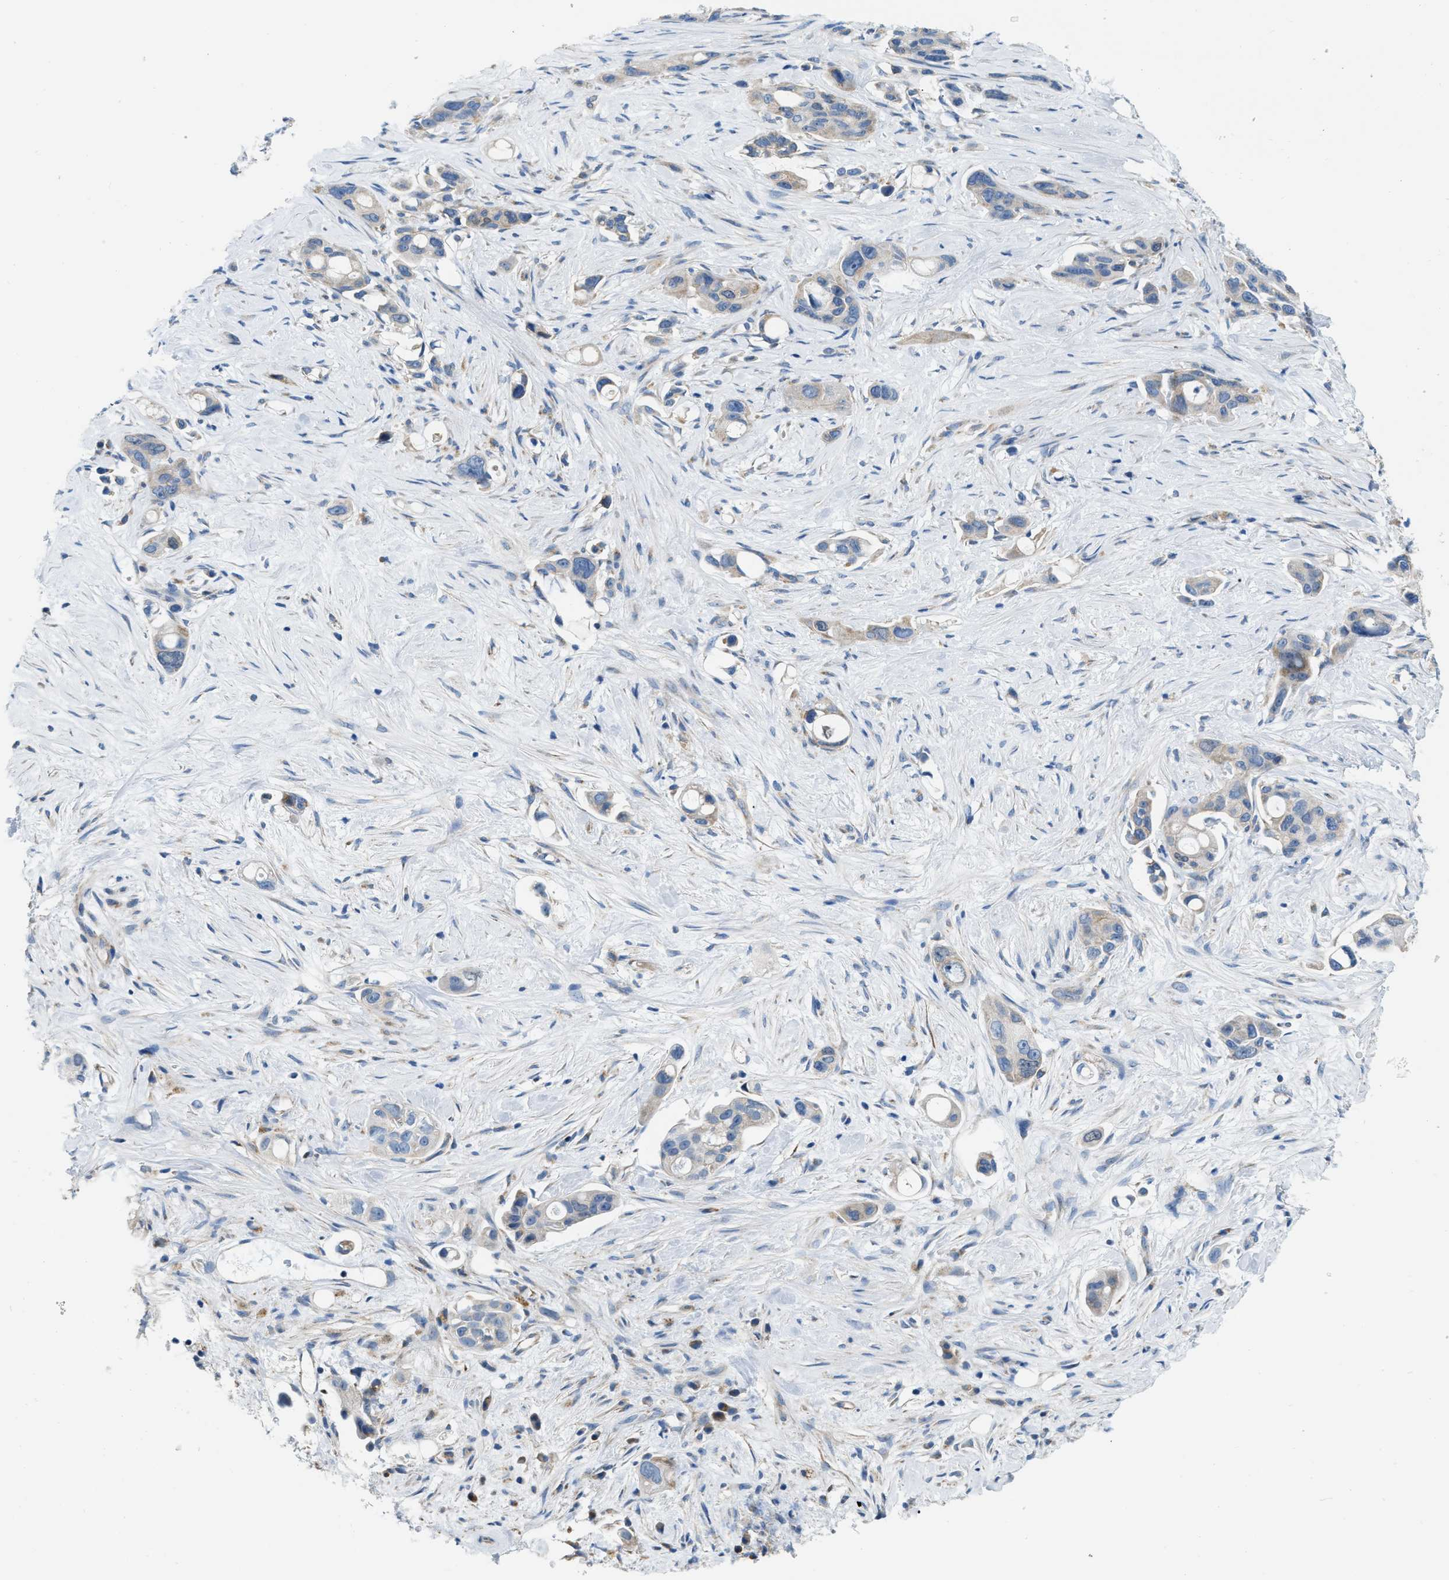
{"staining": {"intensity": "weak", "quantity": "<25%", "location": "cytoplasmic/membranous"}, "tissue": "pancreatic cancer", "cell_type": "Tumor cells", "image_type": "cancer", "snomed": [{"axis": "morphology", "description": "Adenocarcinoma, NOS"}, {"axis": "topography", "description": "Pancreas"}], "caption": "An image of human pancreatic adenocarcinoma is negative for staining in tumor cells.", "gene": "JADE1", "patient": {"sex": "male", "age": 53}}